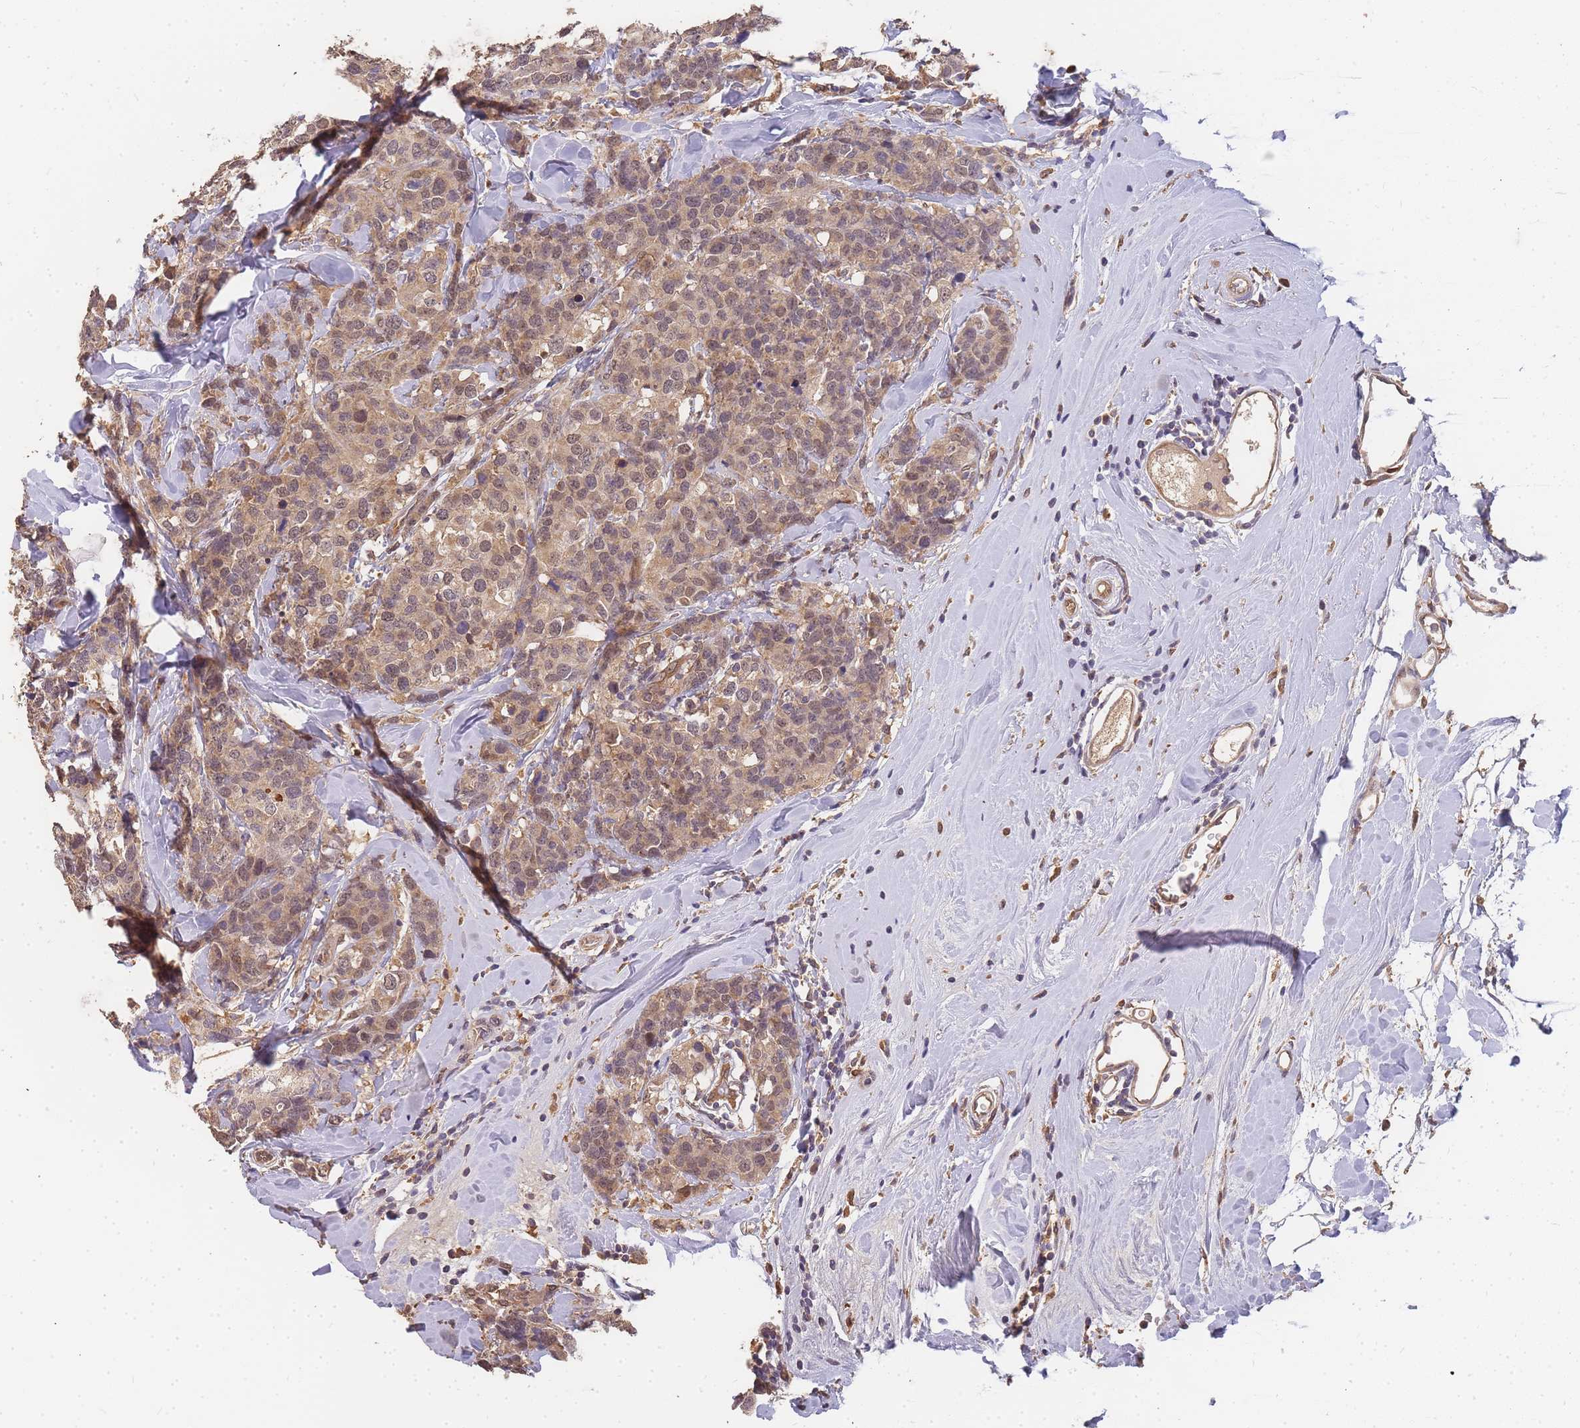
{"staining": {"intensity": "moderate", "quantity": ">75%", "location": "cytoplasmic/membranous"}, "tissue": "breast cancer", "cell_type": "Tumor cells", "image_type": "cancer", "snomed": [{"axis": "morphology", "description": "Lobular carcinoma"}, {"axis": "topography", "description": "Breast"}], "caption": "Immunohistochemical staining of lobular carcinoma (breast) exhibits medium levels of moderate cytoplasmic/membranous staining in about >75% of tumor cells.", "gene": "CDKN2AIPNL", "patient": {"sex": "female", "age": 59}}